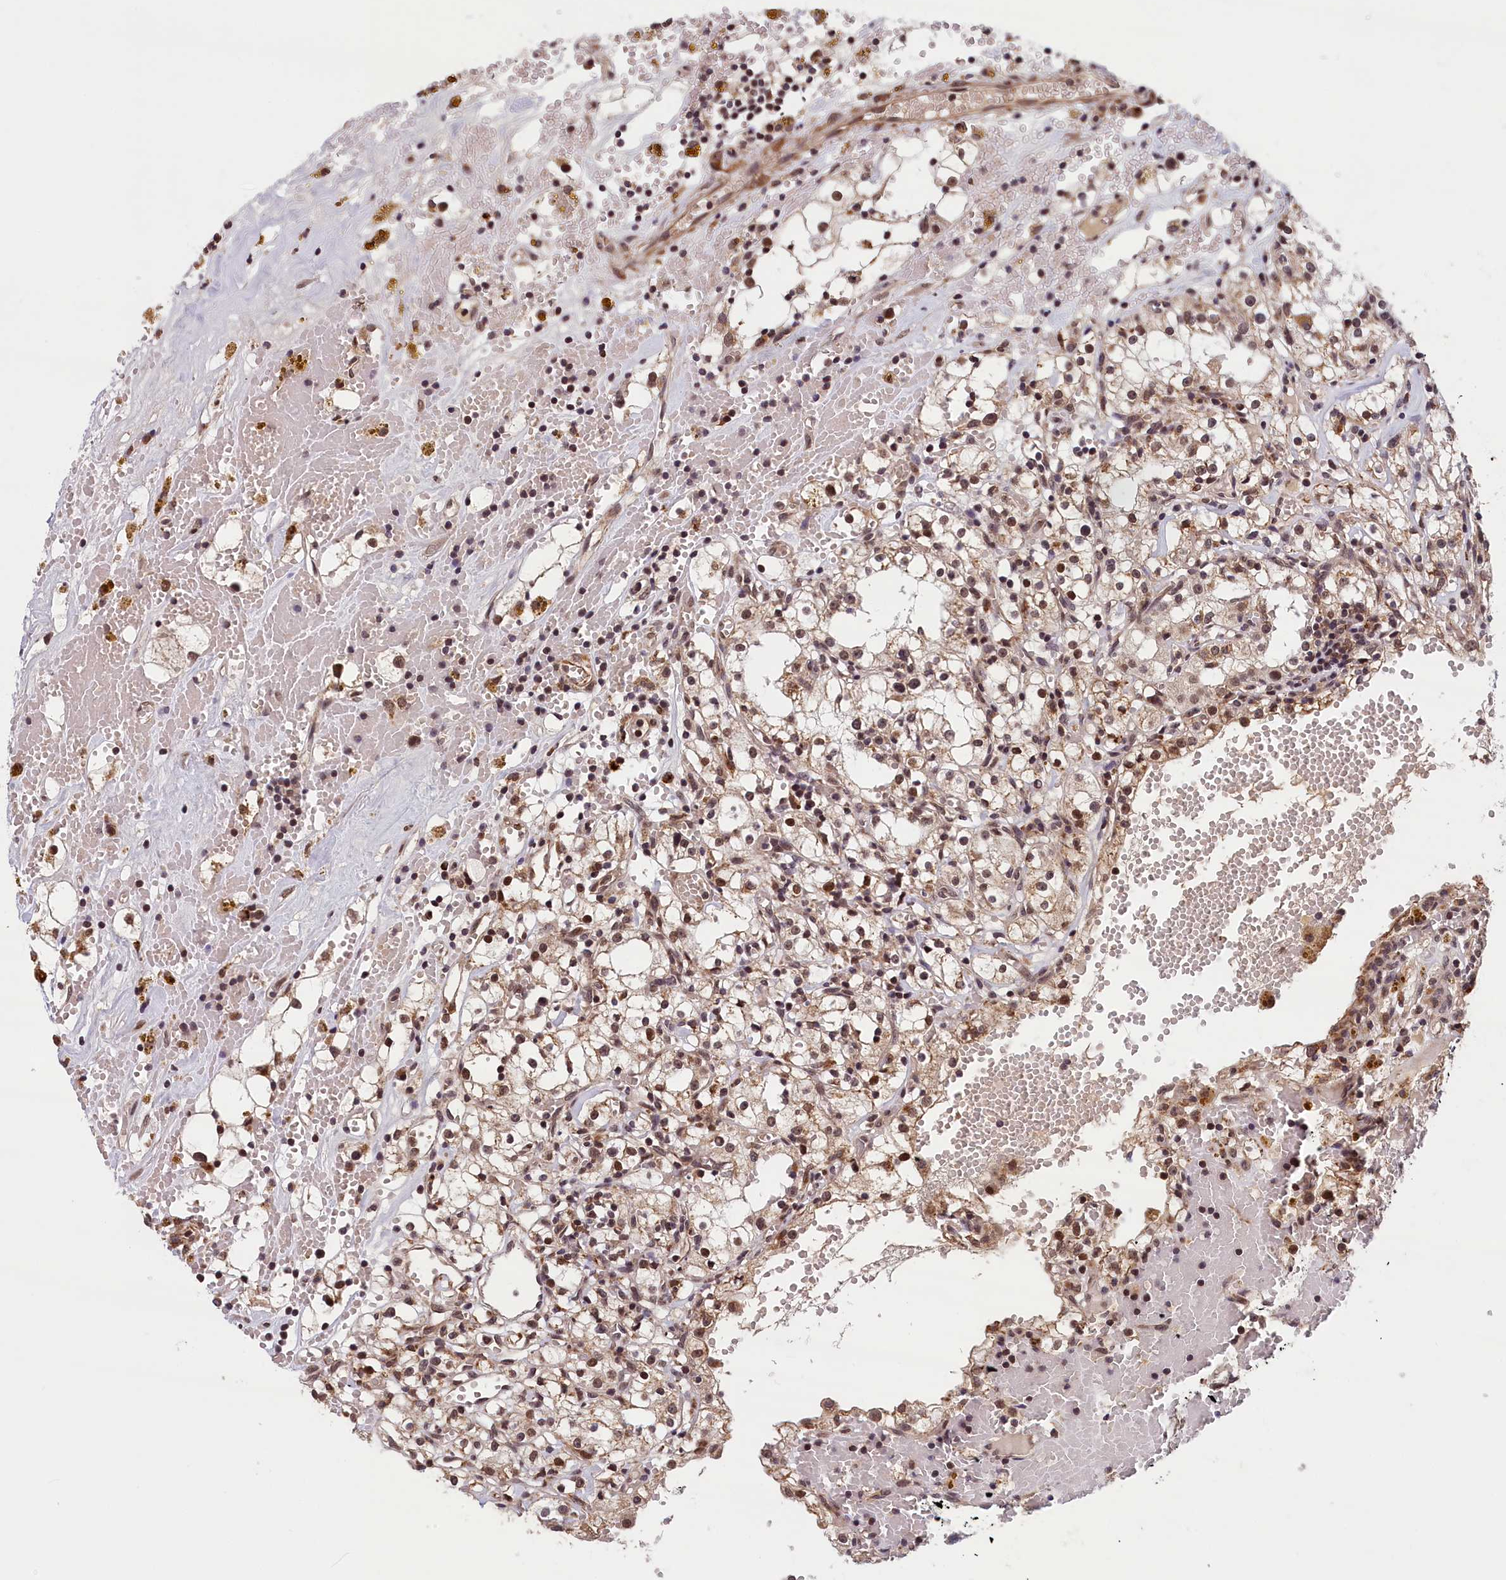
{"staining": {"intensity": "moderate", "quantity": ">75%", "location": "nuclear"}, "tissue": "renal cancer", "cell_type": "Tumor cells", "image_type": "cancer", "snomed": [{"axis": "morphology", "description": "Adenocarcinoma, NOS"}, {"axis": "topography", "description": "Kidney"}], "caption": "Immunohistochemical staining of renal adenocarcinoma exhibits medium levels of moderate nuclear protein expression in approximately >75% of tumor cells.", "gene": "KCNK6", "patient": {"sex": "male", "age": 56}}